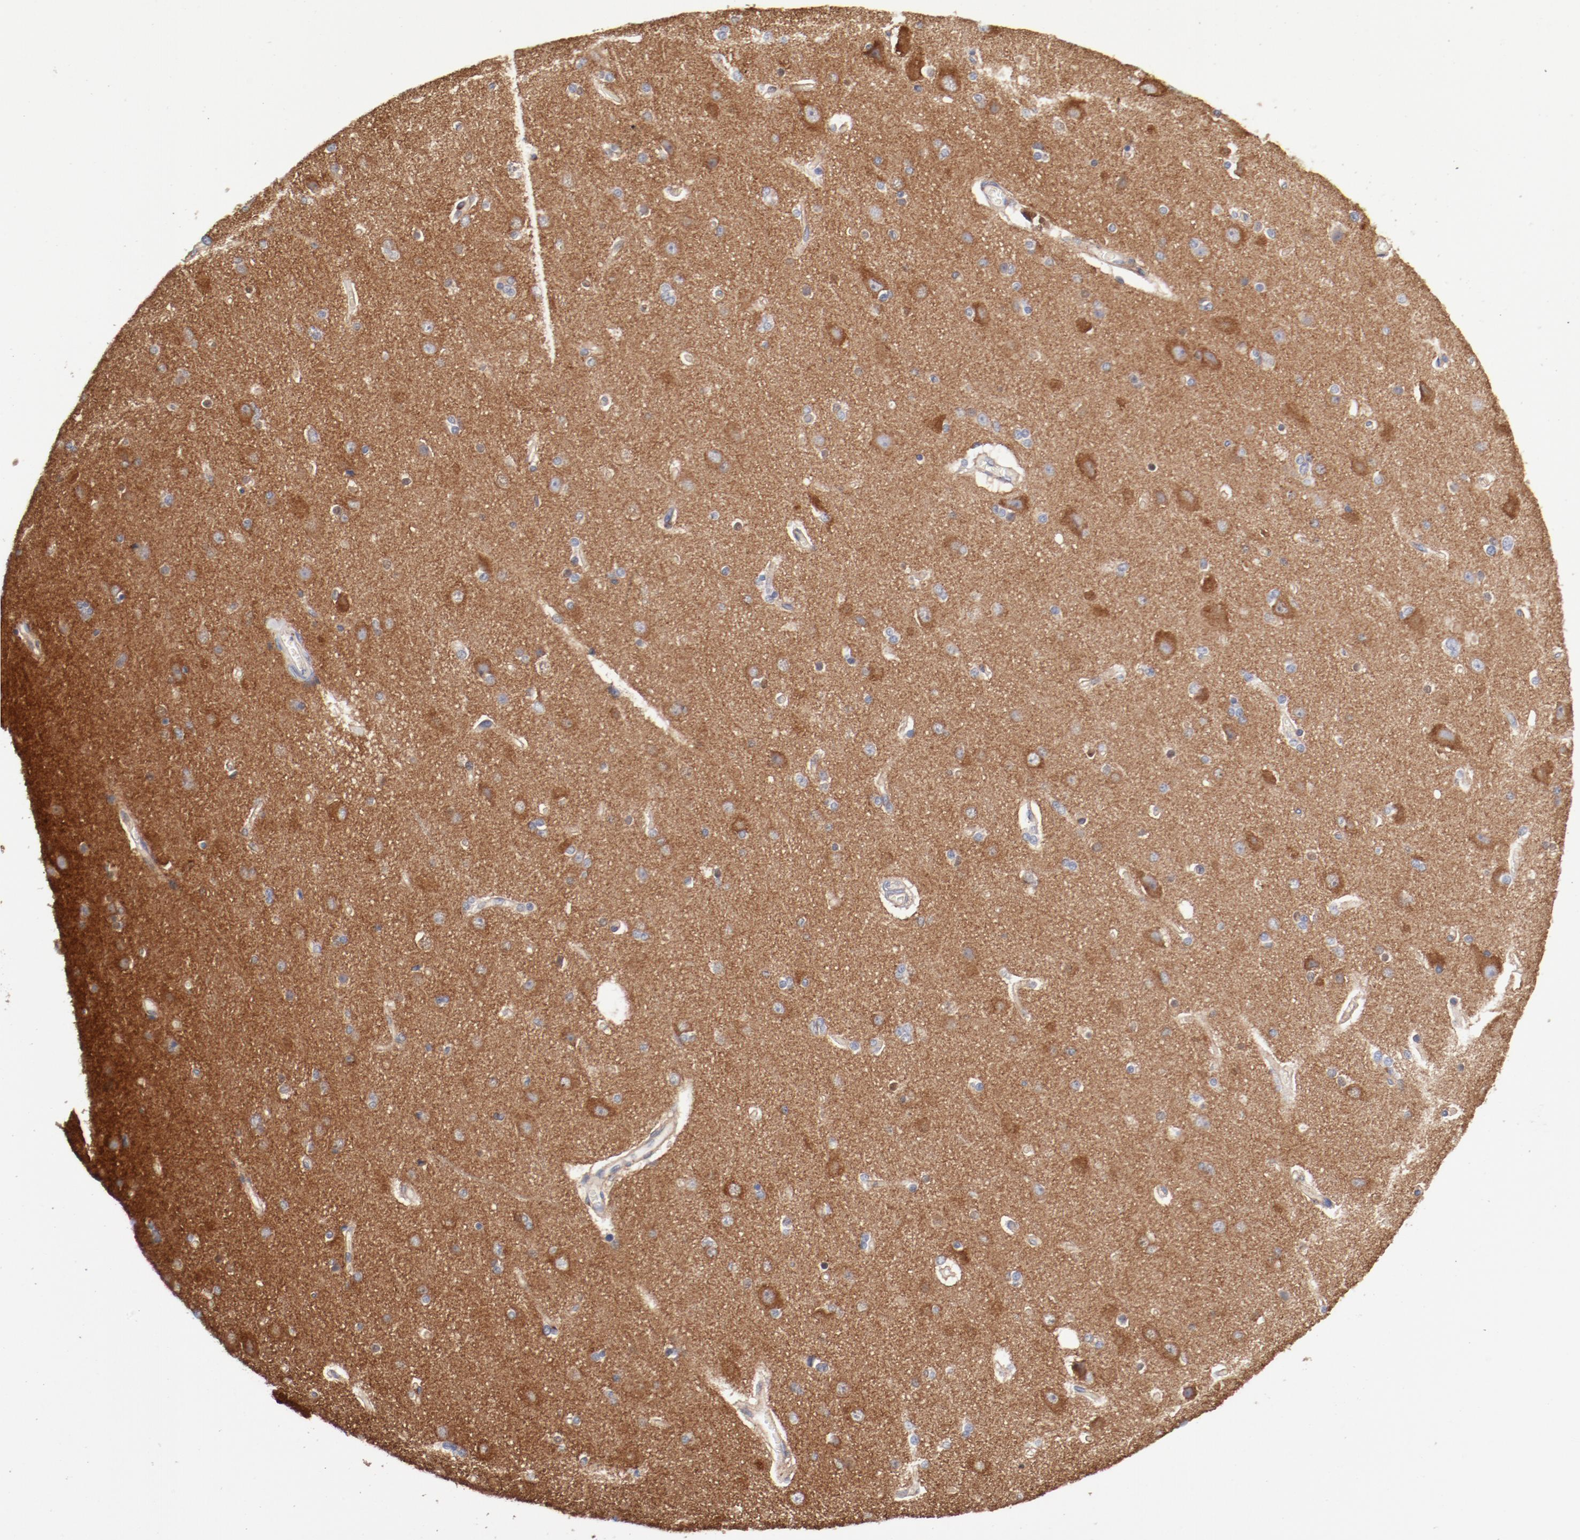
{"staining": {"intensity": "negative", "quantity": "none", "location": "none"}, "tissue": "cerebral cortex", "cell_type": "Endothelial cells", "image_type": "normal", "snomed": [{"axis": "morphology", "description": "Normal tissue, NOS"}, {"axis": "topography", "description": "Cerebral cortex"}], "caption": "DAB immunohistochemical staining of normal cerebral cortex shows no significant expression in endothelial cells.", "gene": "AP2A1", "patient": {"sex": "female", "age": 54}}